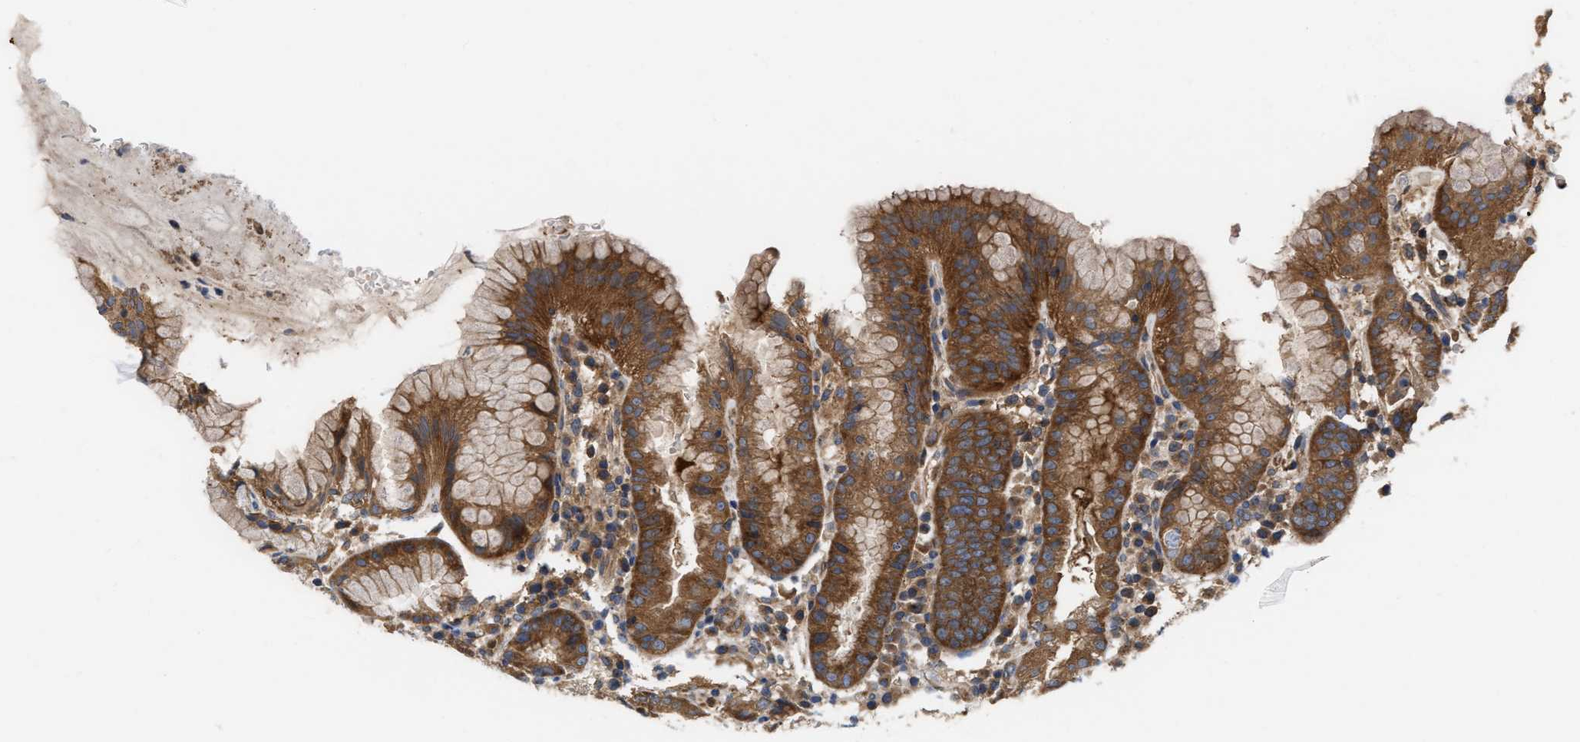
{"staining": {"intensity": "moderate", "quantity": ">75%", "location": "cytoplasmic/membranous"}, "tissue": "stomach", "cell_type": "Glandular cells", "image_type": "normal", "snomed": [{"axis": "morphology", "description": "Normal tissue, NOS"}, {"axis": "topography", "description": "Stomach"}, {"axis": "topography", "description": "Stomach, lower"}], "caption": "Protein staining of benign stomach shows moderate cytoplasmic/membranous expression in approximately >75% of glandular cells. (DAB (3,3'-diaminobenzidine) IHC, brown staining for protein, blue staining for nuclei).", "gene": "LAPTM4B", "patient": {"sex": "female", "age": 75}}